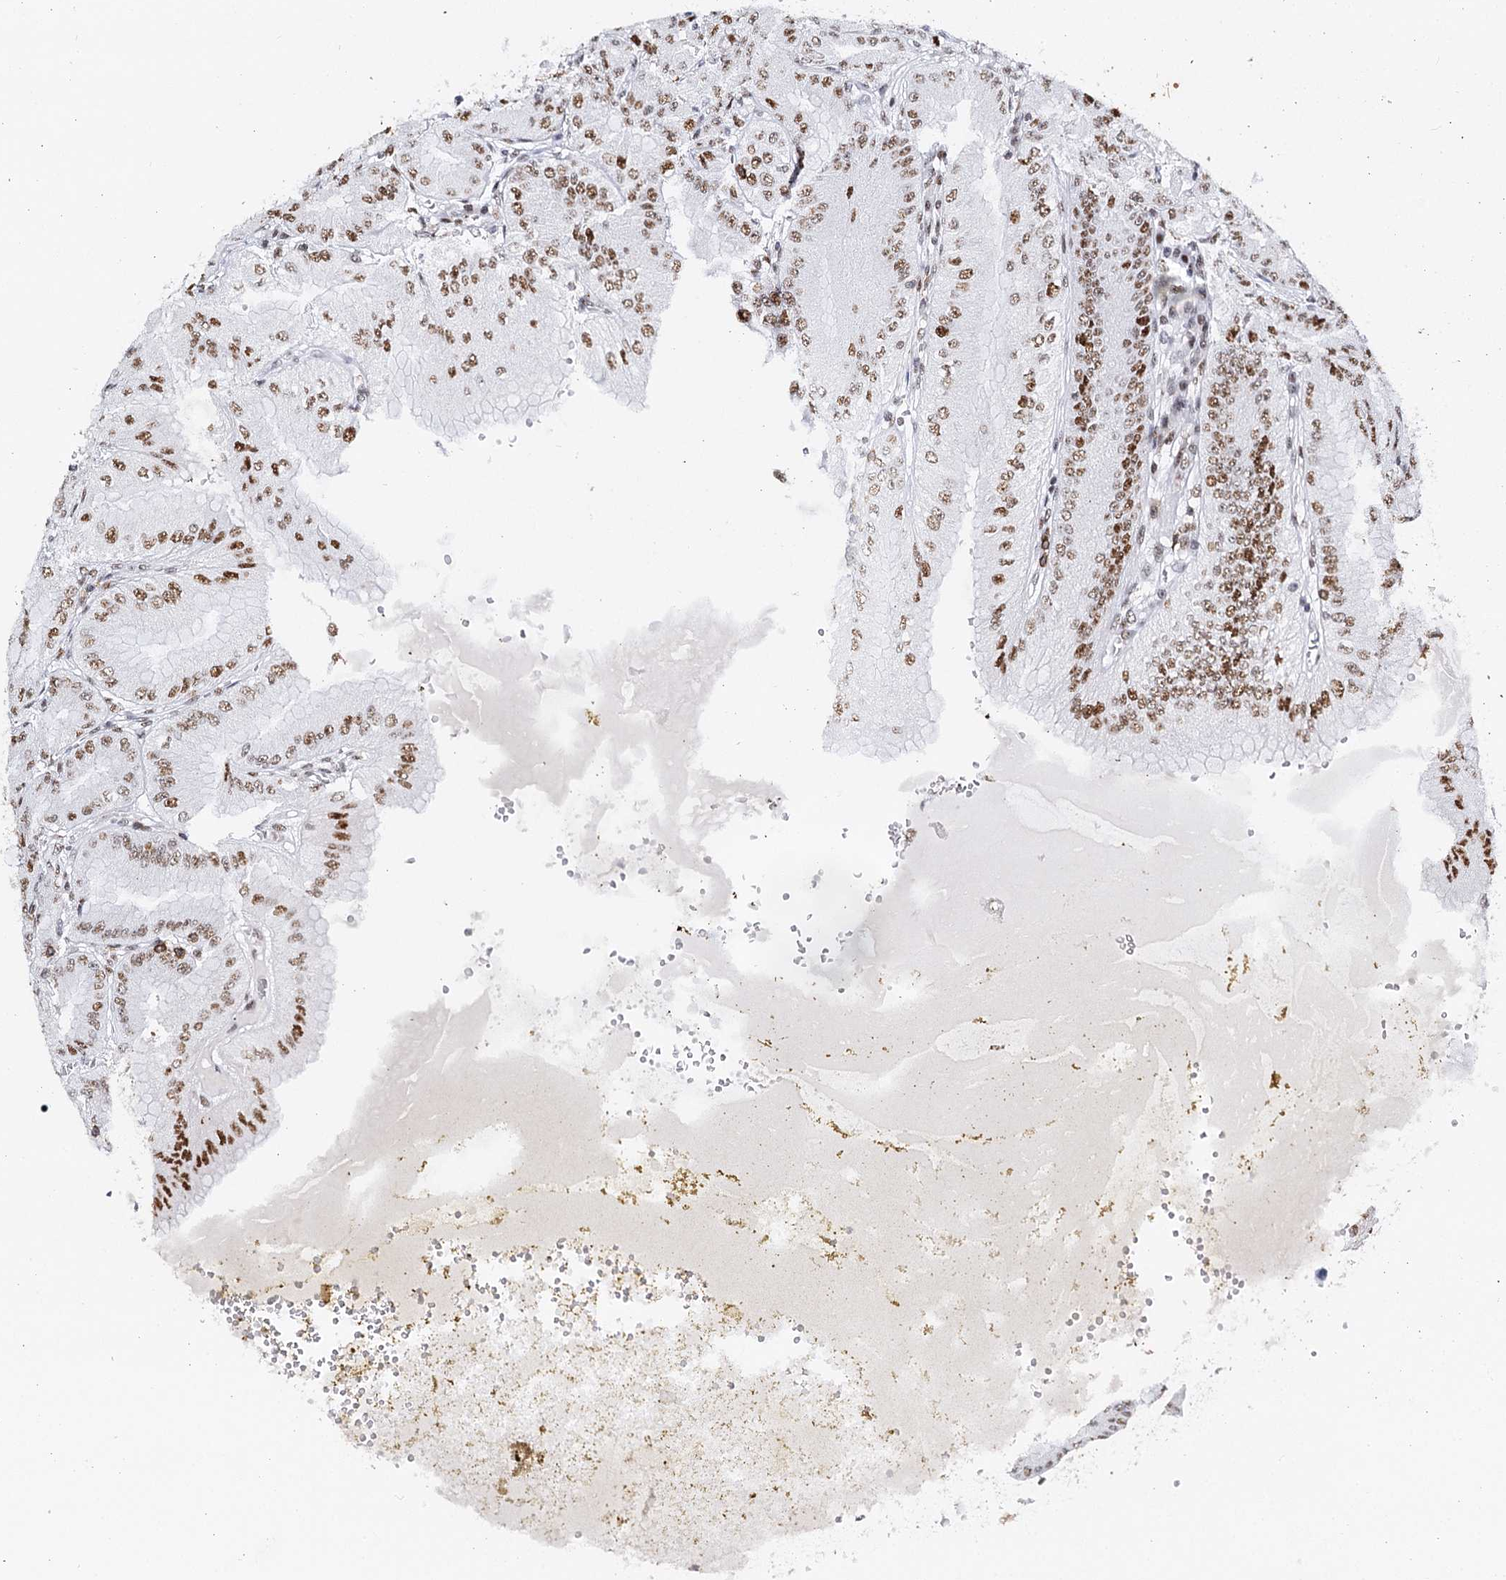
{"staining": {"intensity": "moderate", "quantity": "25%-75%", "location": "nuclear"}, "tissue": "stomach", "cell_type": "Glandular cells", "image_type": "normal", "snomed": [{"axis": "morphology", "description": "Normal tissue, NOS"}, {"axis": "topography", "description": "Stomach, upper"}, {"axis": "topography", "description": "Stomach, lower"}], "caption": "This is an image of immunohistochemistry staining of normal stomach, which shows moderate staining in the nuclear of glandular cells.", "gene": "BARD1", "patient": {"sex": "male", "age": 71}}